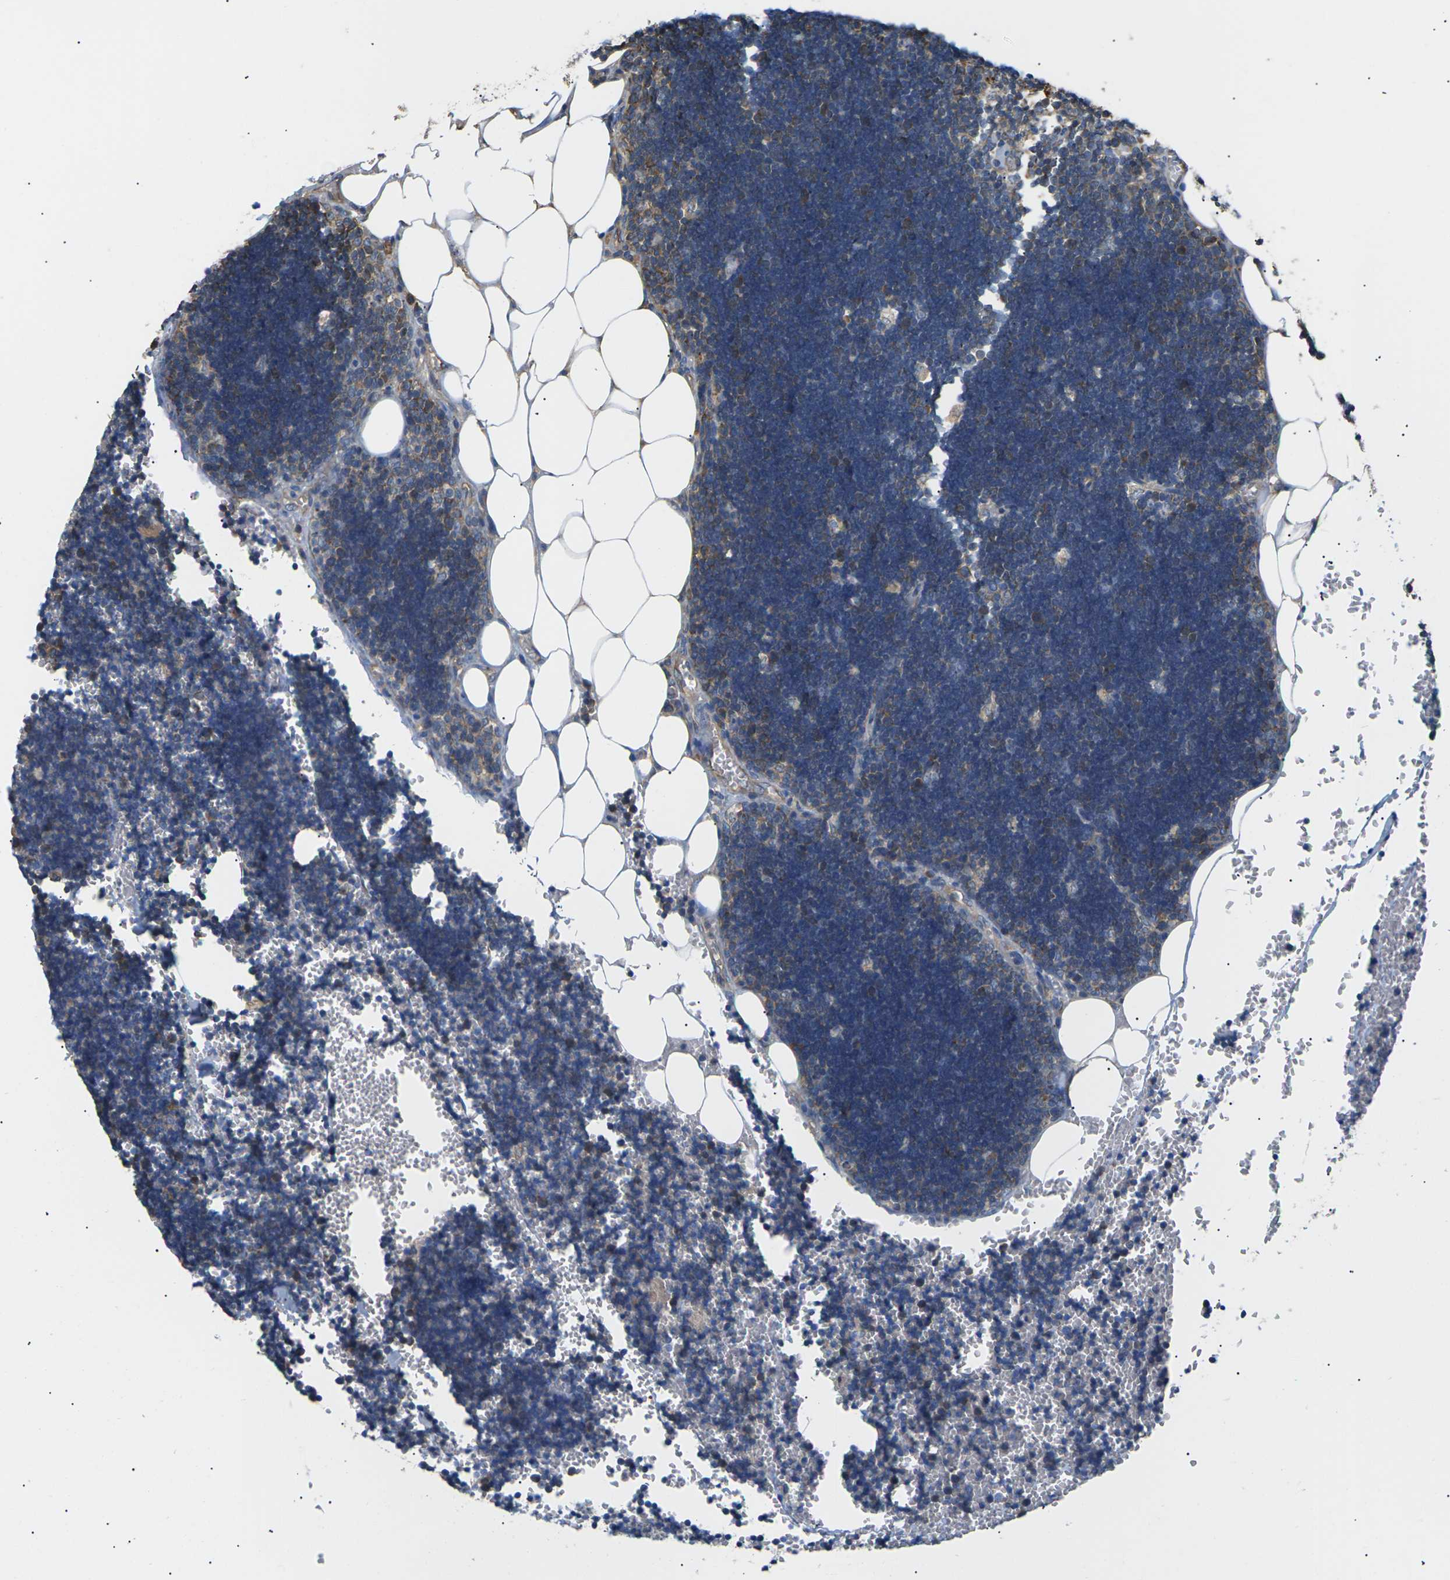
{"staining": {"intensity": "negative", "quantity": "none", "location": "none"}, "tissue": "lymph node", "cell_type": "Germinal center cells", "image_type": "normal", "snomed": [{"axis": "morphology", "description": "Normal tissue, NOS"}, {"axis": "topography", "description": "Lymph node"}], "caption": "Micrograph shows no significant protein expression in germinal center cells of unremarkable lymph node.", "gene": "KLHDC8B", "patient": {"sex": "male", "age": 33}}